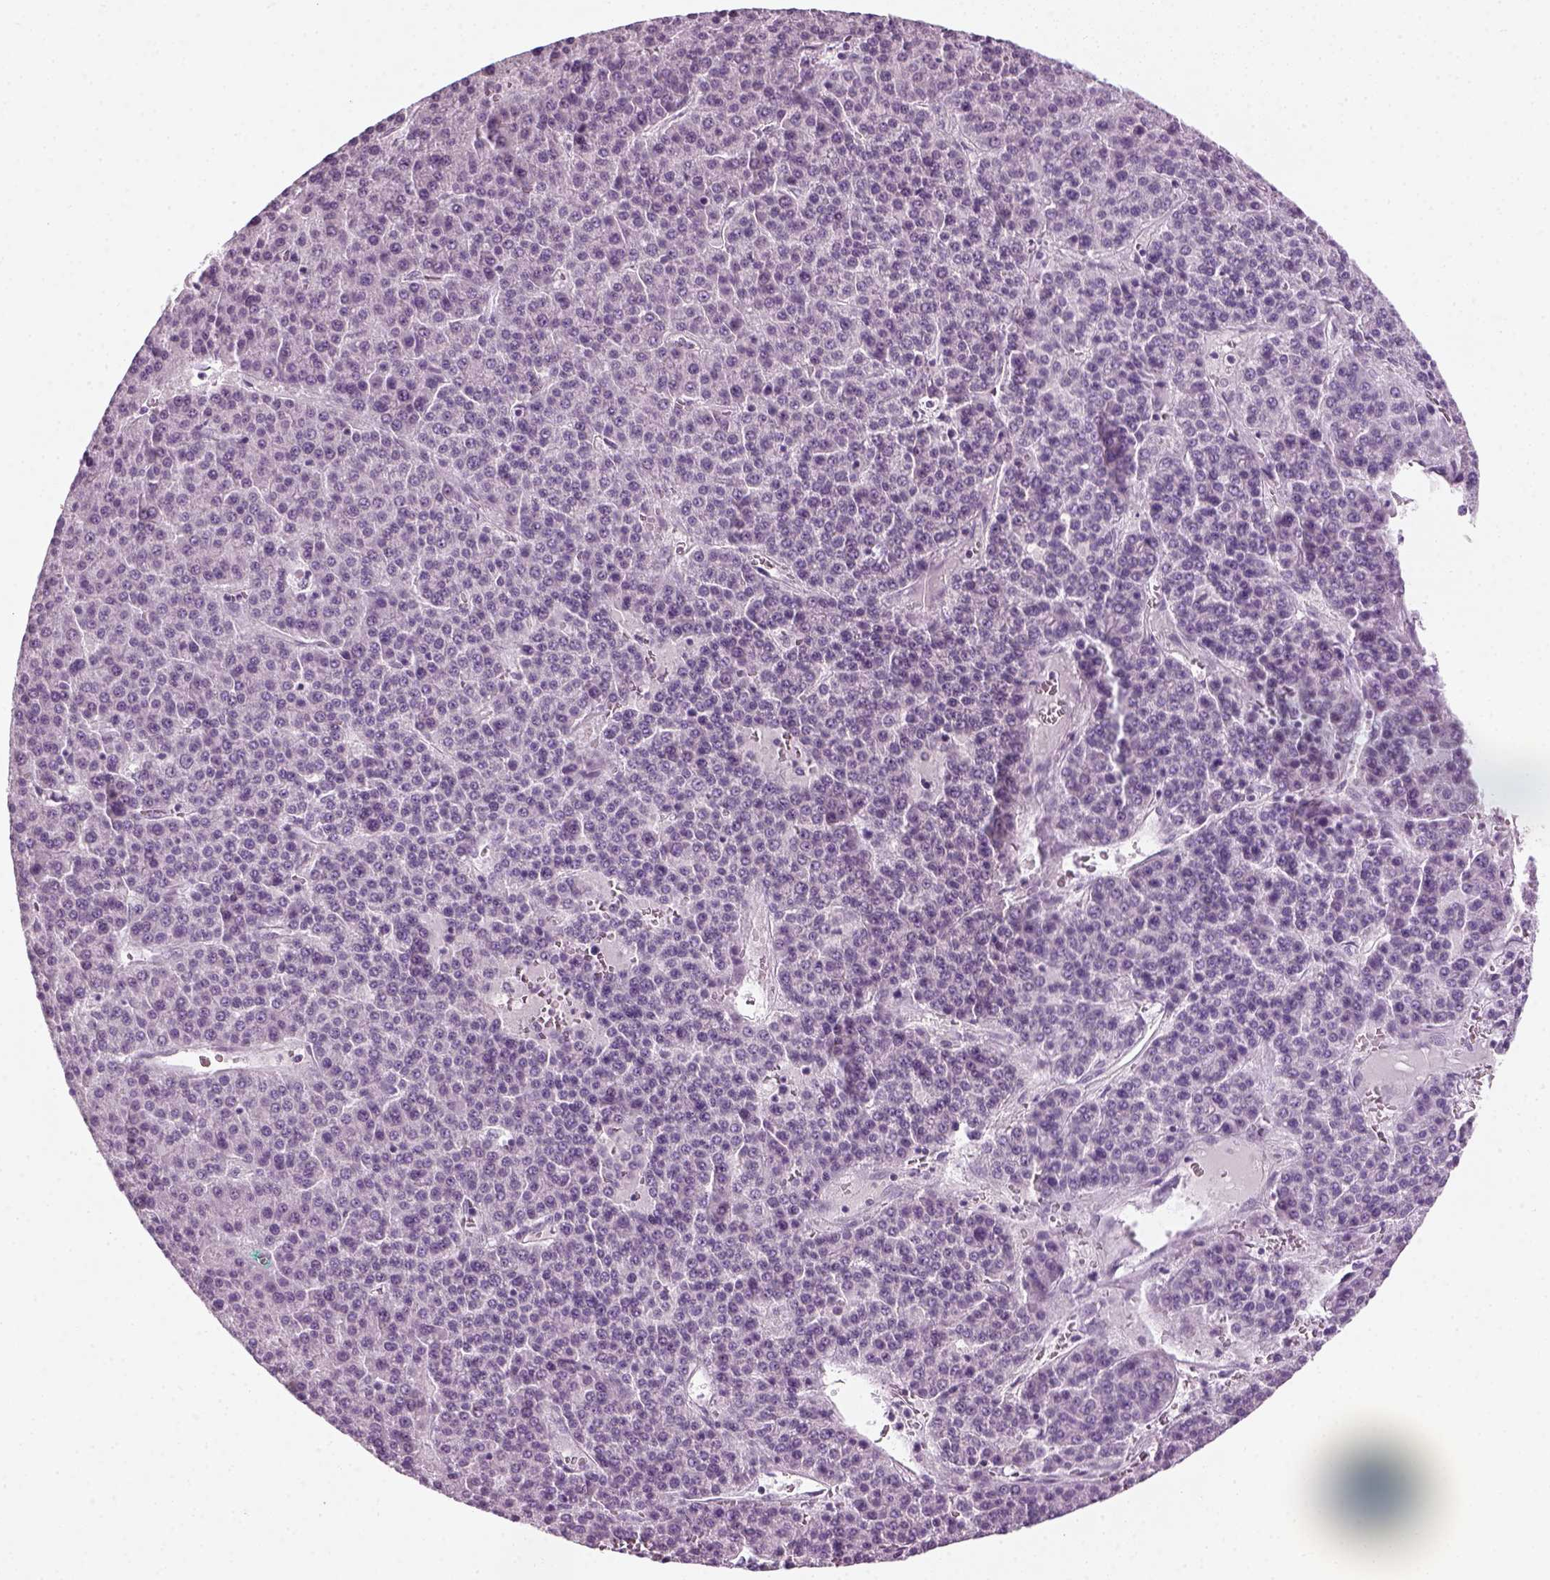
{"staining": {"intensity": "negative", "quantity": "none", "location": "none"}, "tissue": "liver cancer", "cell_type": "Tumor cells", "image_type": "cancer", "snomed": [{"axis": "morphology", "description": "Carcinoma, Hepatocellular, NOS"}, {"axis": "topography", "description": "Liver"}], "caption": "This is a image of IHC staining of liver cancer, which shows no positivity in tumor cells.", "gene": "KRT75", "patient": {"sex": "female", "age": 58}}